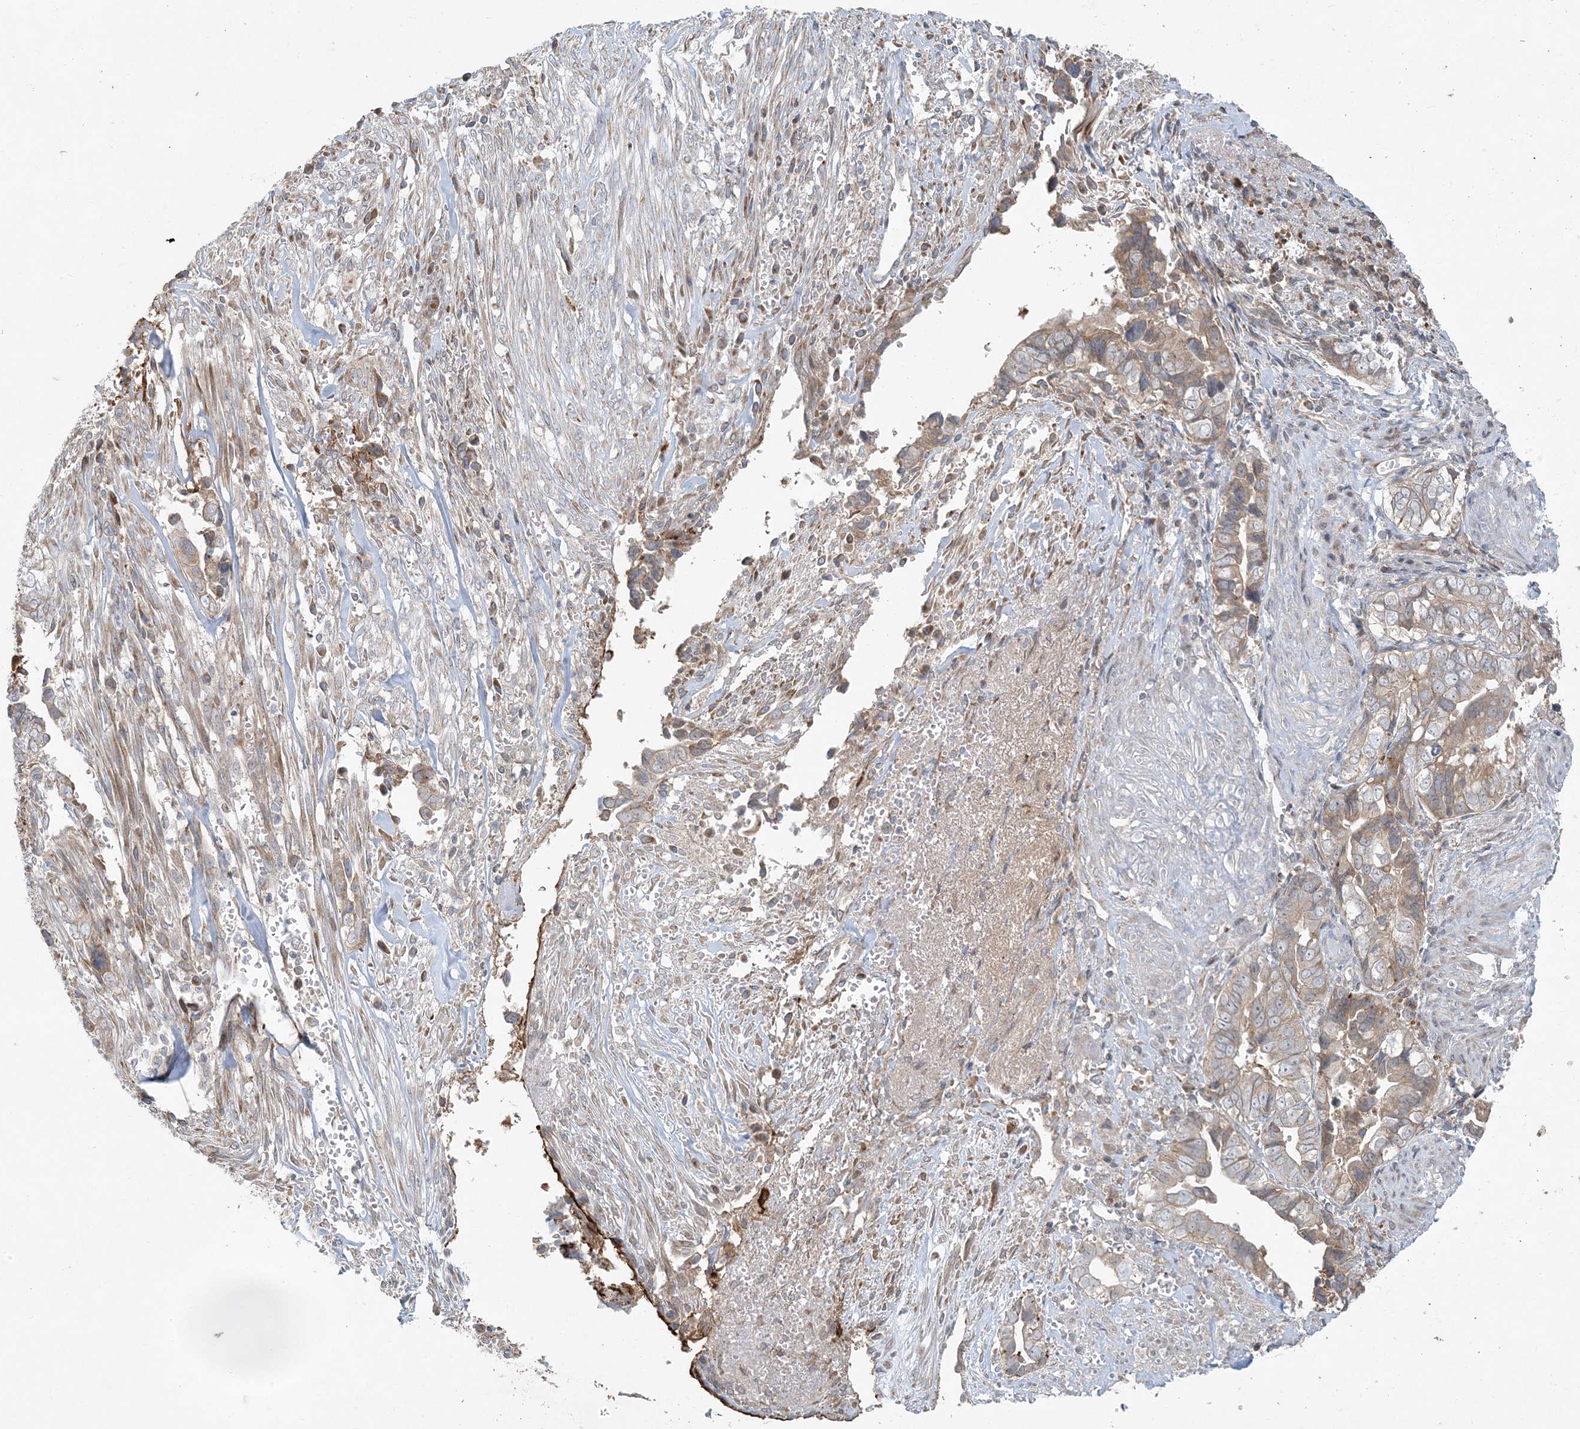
{"staining": {"intensity": "weak", "quantity": ">75%", "location": "cytoplasmic/membranous"}, "tissue": "liver cancer", "cell_type": "Tumor cells", "image_type": "cancer", "snomed": [{"axis": "morphology", "description": "Cholangiocarcinoma"}, {"axis": "topography", "description": "Liver"}], "caption": "Tumor cells reveal weak cytoplasmic/membranous positivity in about >75% of cells in liver cholangiocarcinoma.", "gene": "ZNF263", "patient": {"sex": "female", "age": 79}}